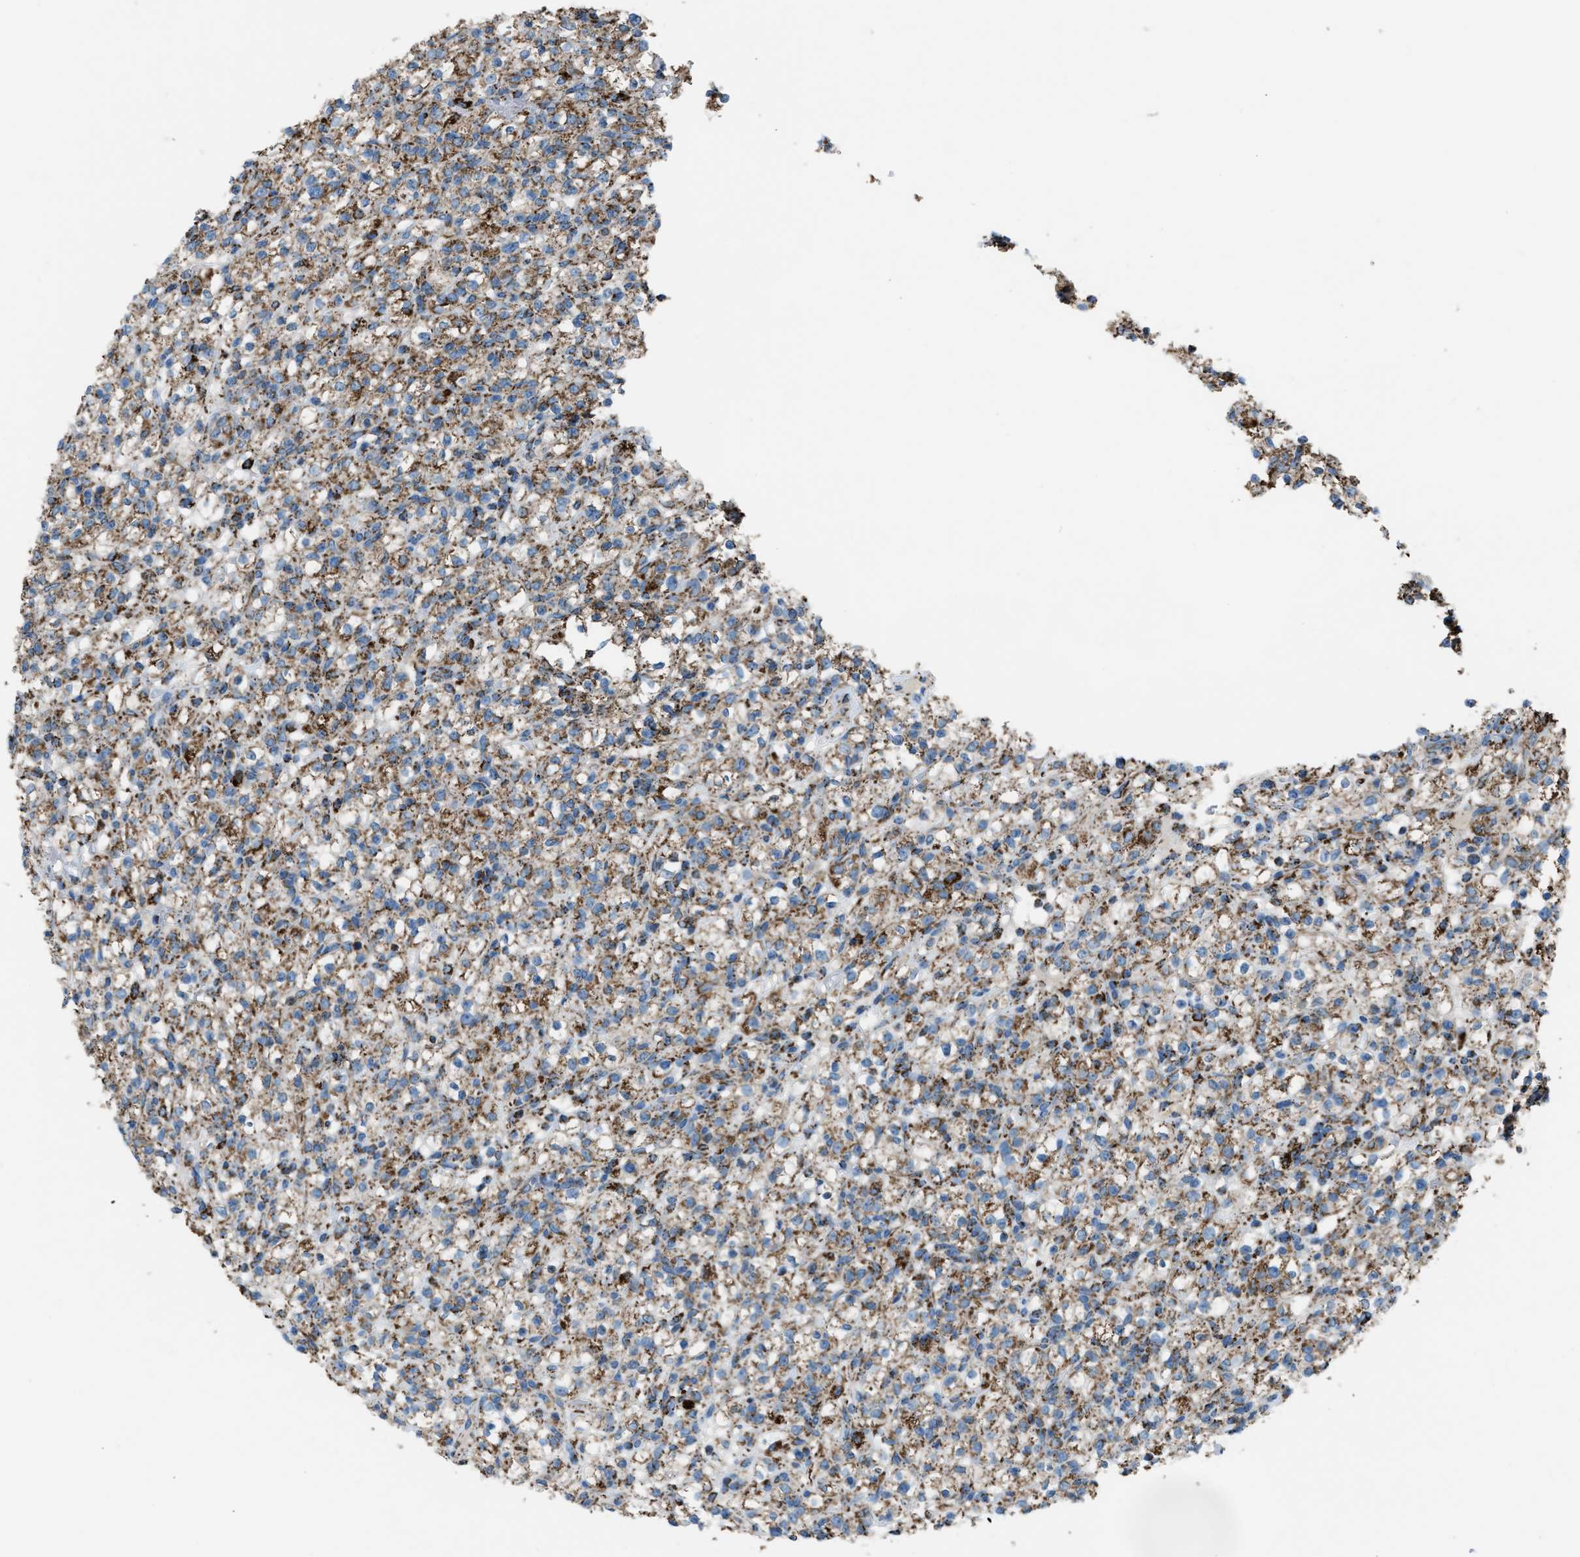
{"staining": {"intensity": "strong", "quantity": ">75%", "location": "cytoplasmic/membranous"}, "tissue": "renal cancer", "cell_type": "Tumor cells", "image_type": "cancer", "snomed": [{"axis": "morphology", "description": "Normal tissue, NOS"}, {"axis": "morphology", "description": "Adenocarcinoma, NOS"}, {"axis": "topography", "description": "Kidney"}], "caption": "Renal cancer (adenocarcinoma) was stained to show a protein in brown. There is high levels of strong cytoplasmic/membranous expression in about >75% of tumor cells. (Brightfield microscopy of DAB IHC at high magnification).", "gene": "MDH2", "patient": {"sex": "female", "age": 72}}